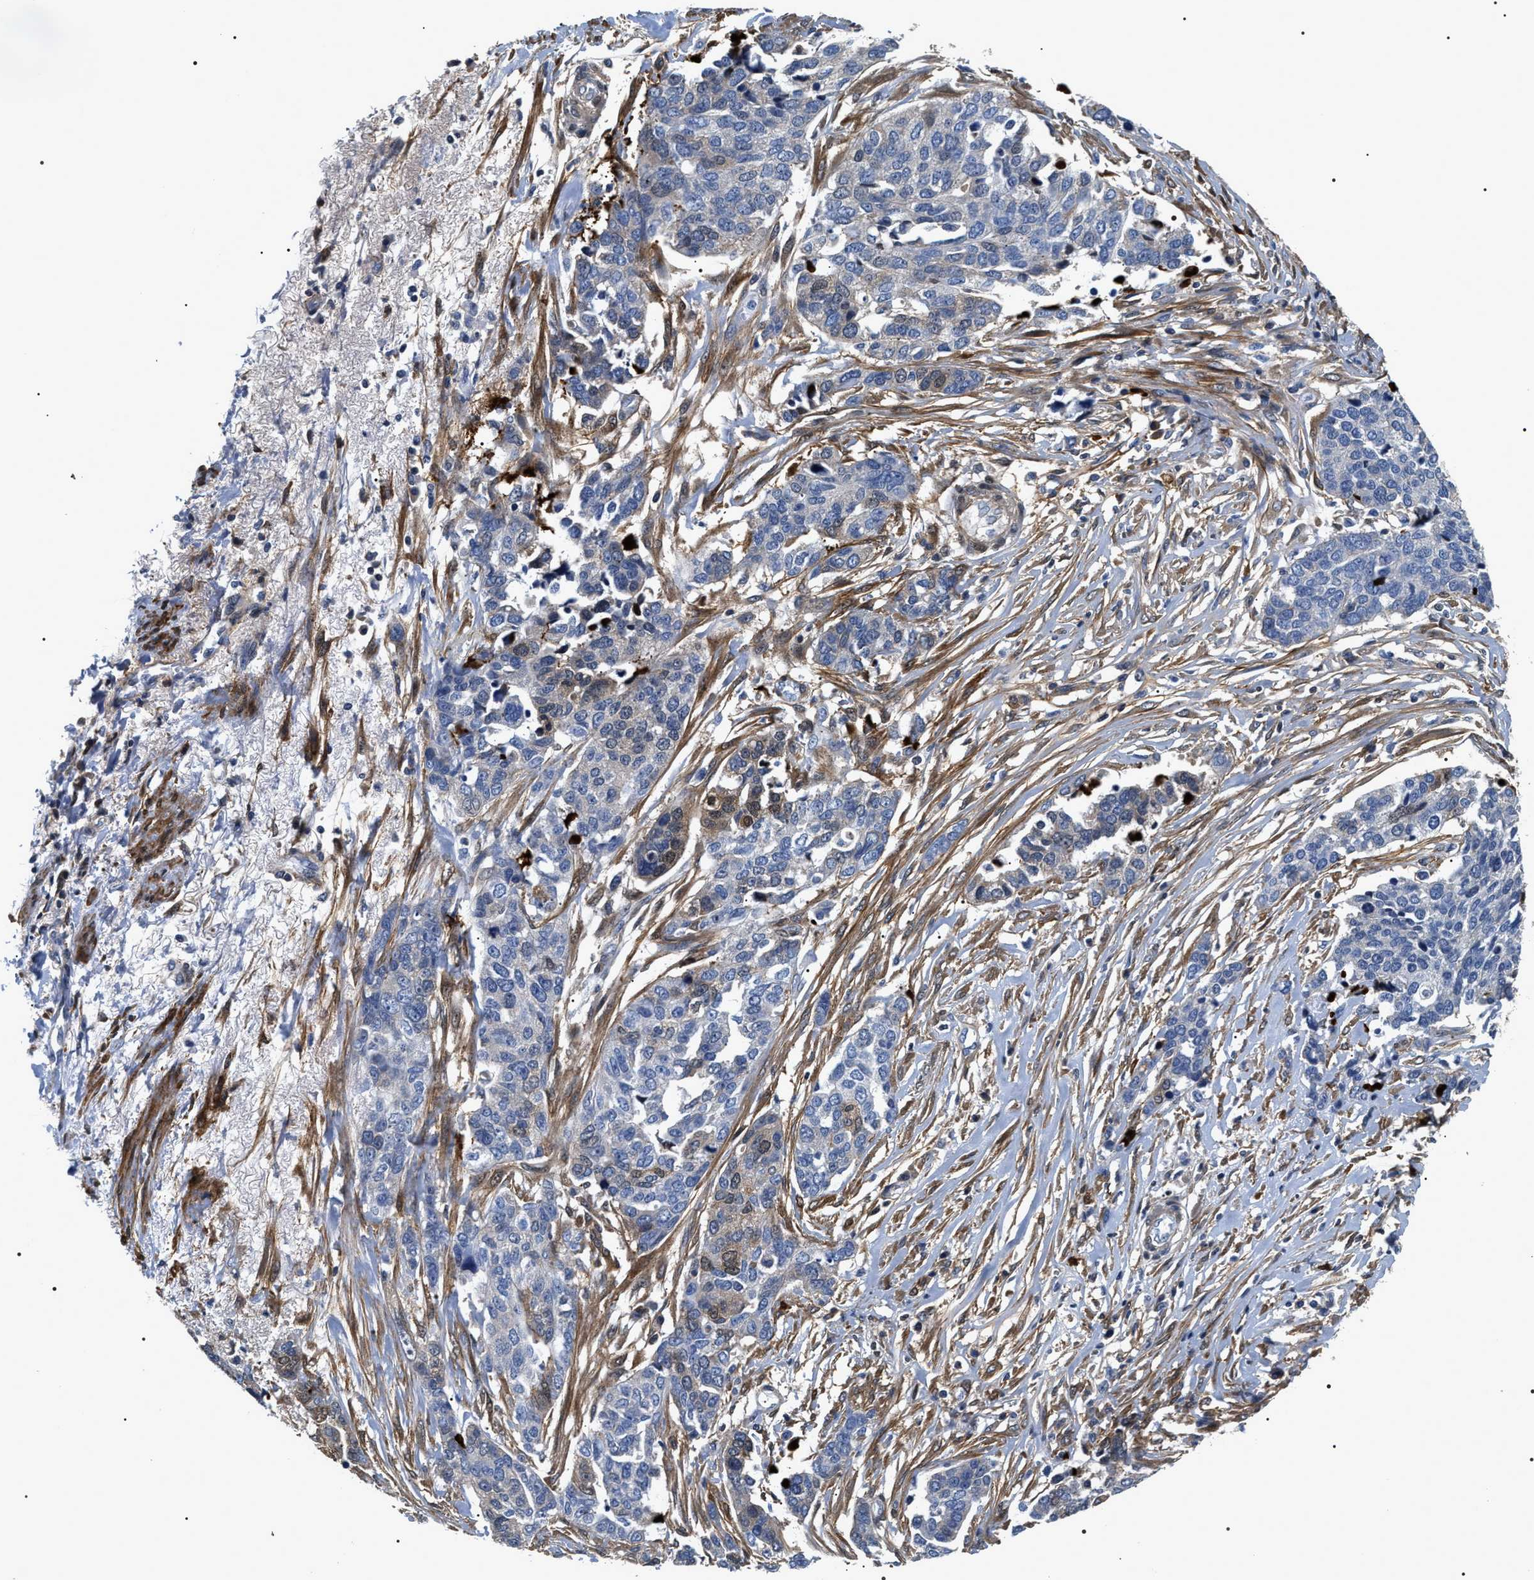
{"staining": {"intensity": "negative", "quantity": "none", "location": "none"}, "tissue": "ovarian cancer", "cell_type": "Tumor cells", "image_type": "cancer", "snomed": [{"axis": "morphology", "description": "Cystadenocarcinoma, serous, NOS"}, {"axis": "topography", "description": "Ovary"}], "caption": "Image shows no protein positivity in tumor cells of ovarian serous cystadenocarcinoma tissue.", "gene": "BAG2", "patient": {"sex": "female", "age": 44}}